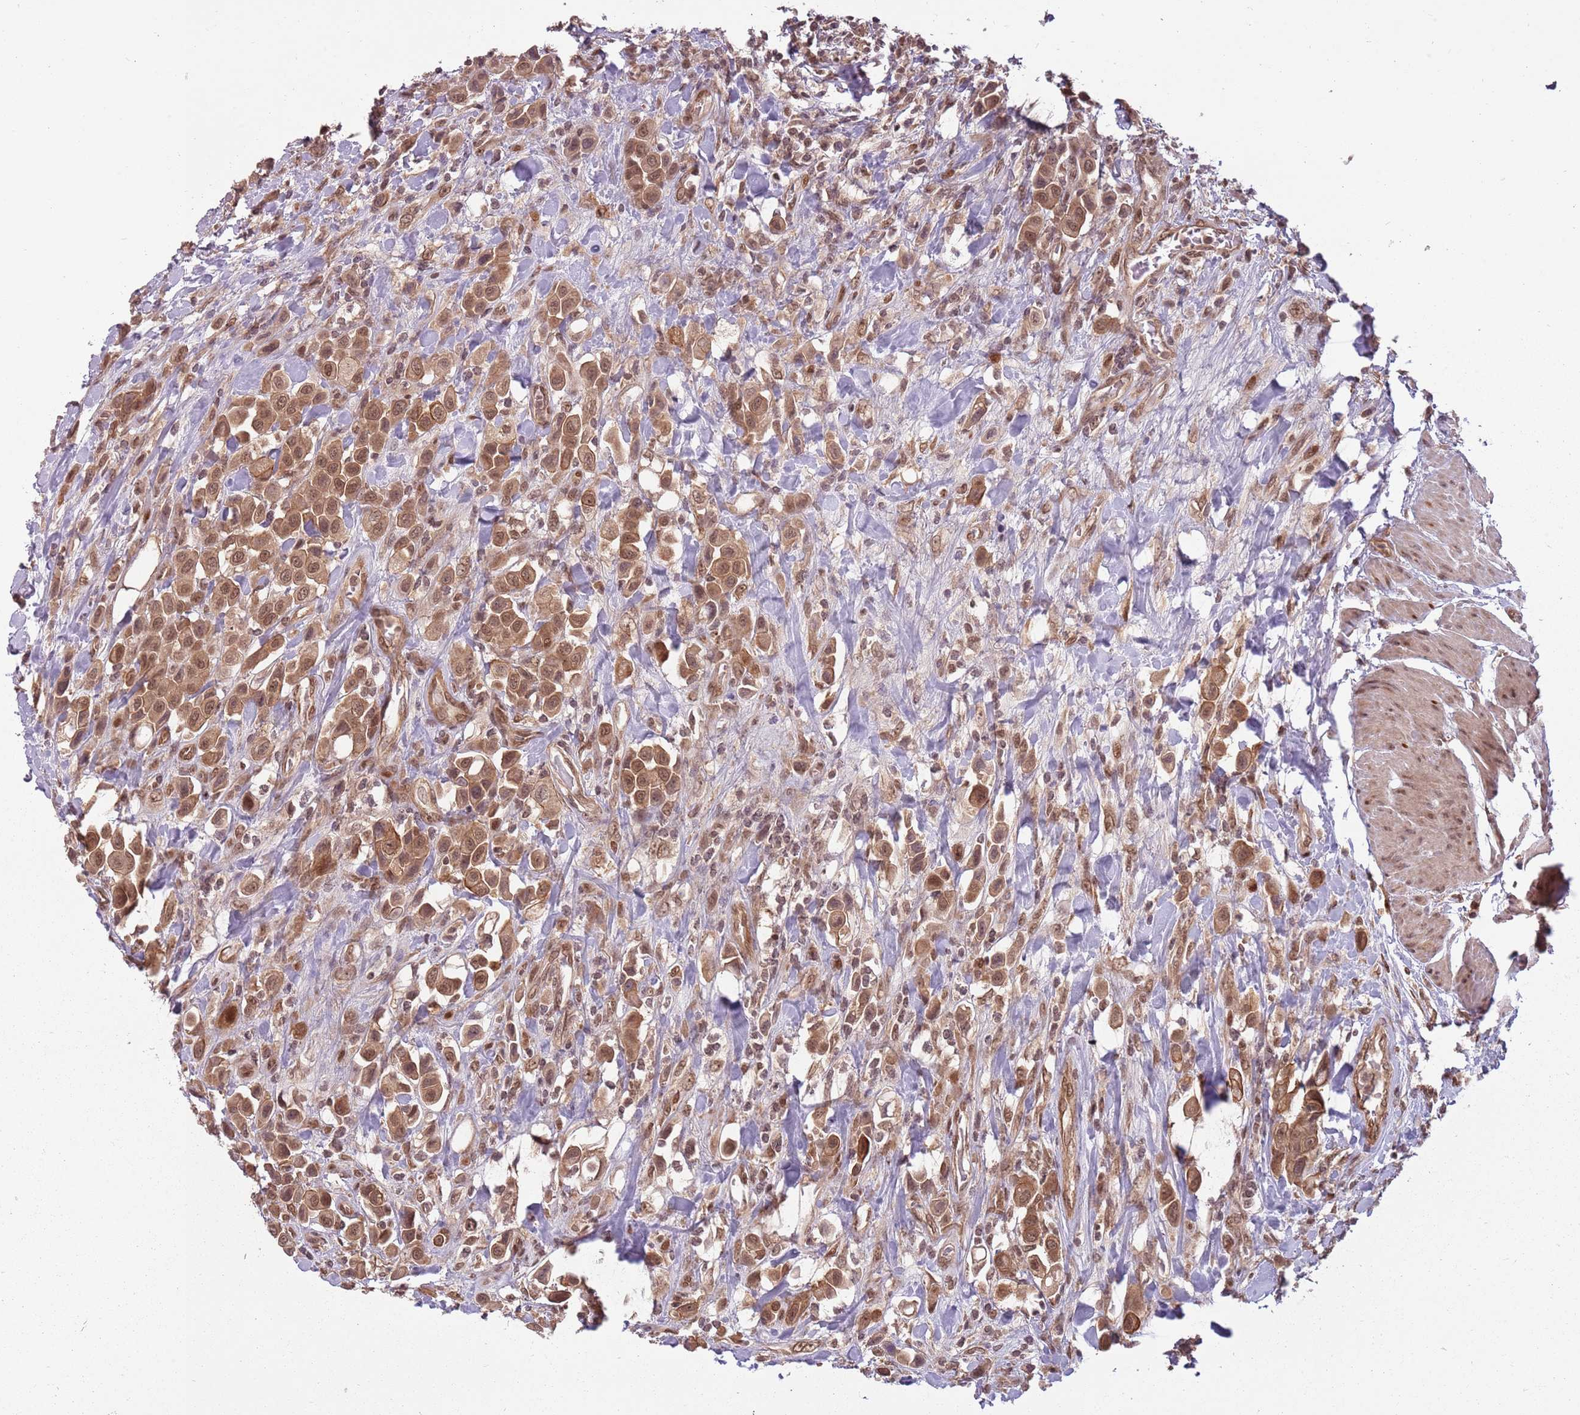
{"staining": {"intensity": "moderate", "quantity": ">75%", "location": "cytoplasmic/membranous,nuclear"}, "tissue": "urothelial cancer", "cell_type": "Tumor cells", "image_type": "cancer", "snomed": [{"axis": "morphology", "description": "Urothelial carcinoma, High grade"}, {"axis": "topography", "description": "Urinary bladder"}], "caption": "A brown stain shows moderate cytoplasmic/membranous and nuclear expression of a protein in high-grade urothelial carcinoma tumor cells.", "gene": "ADAMTS3", "patient": {"sex": "male", "age": 50}}